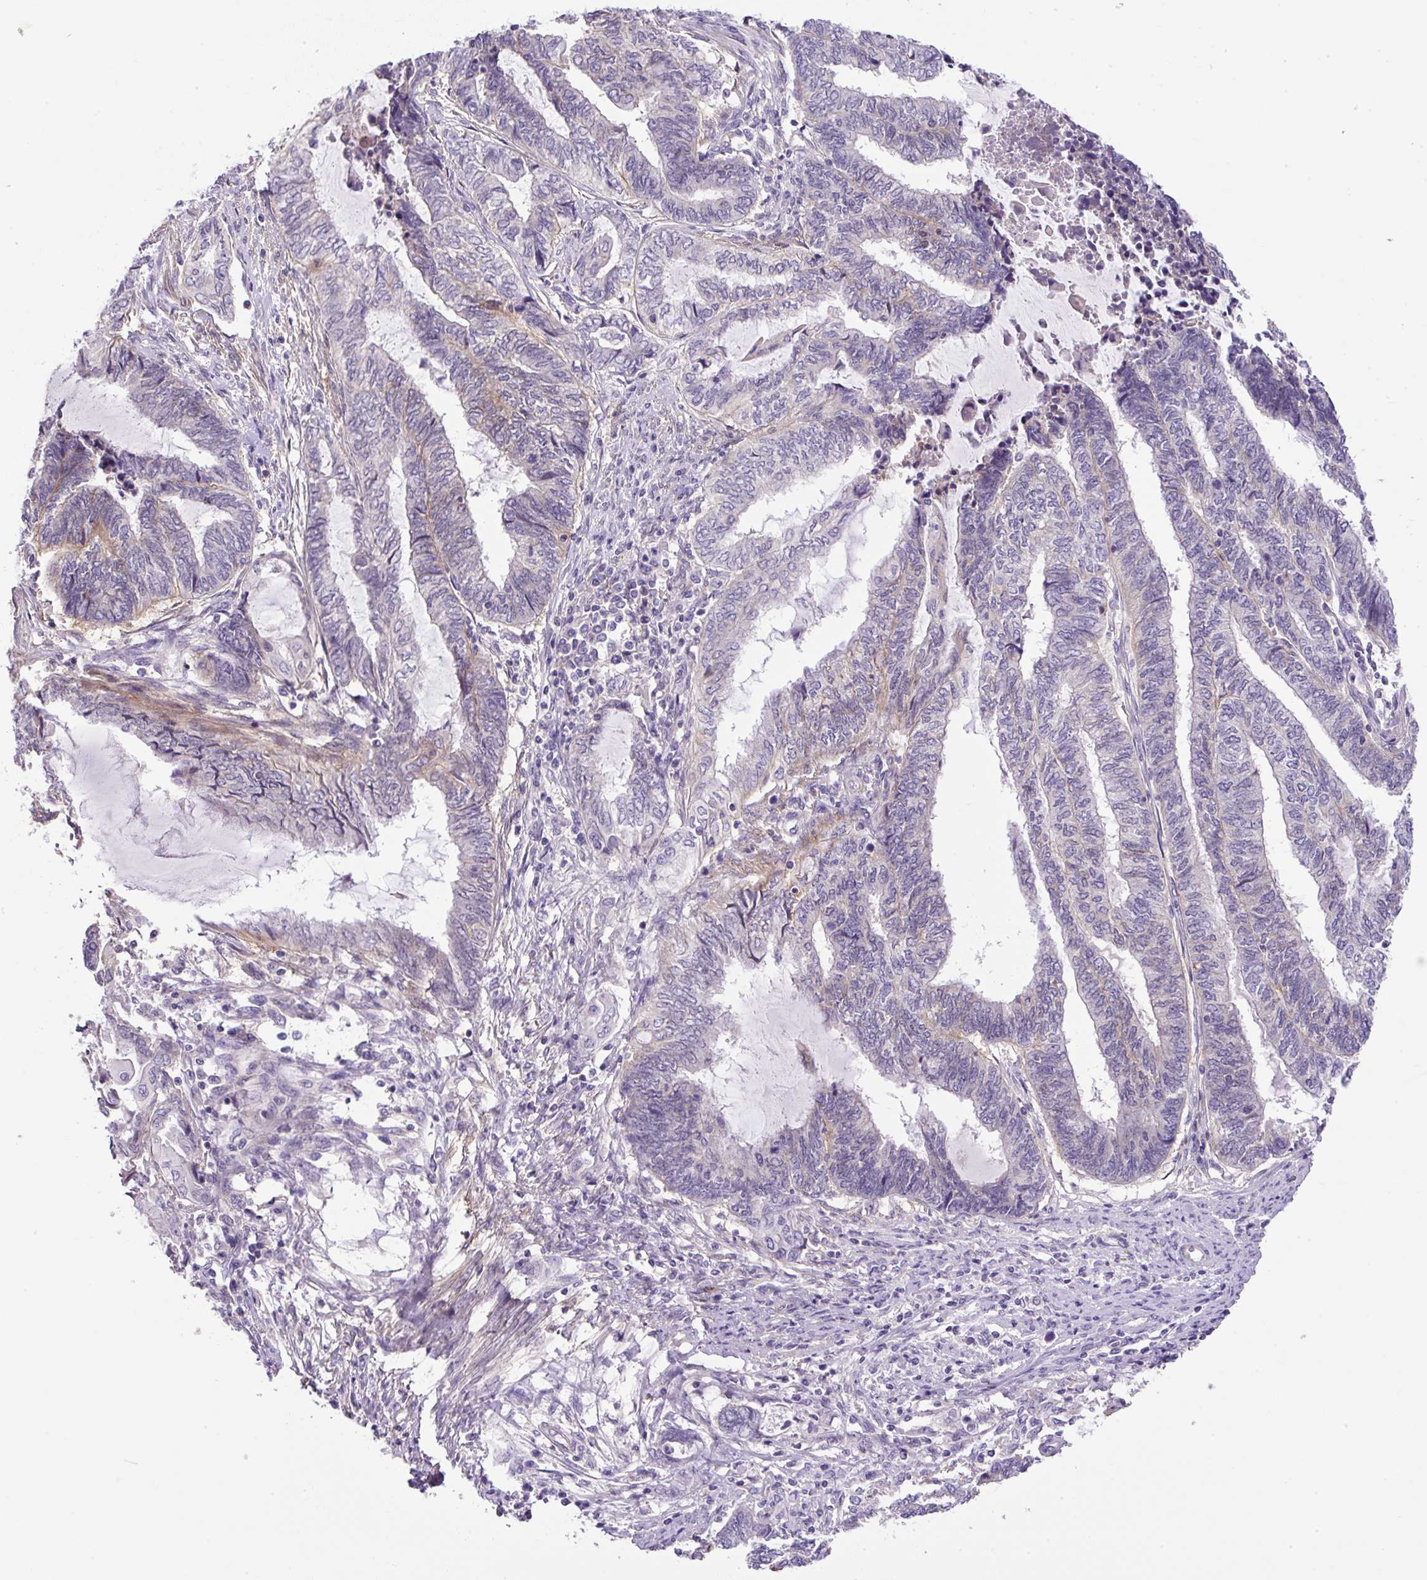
{"staining": {"intensity": "weak", "quantity": "<25%", "location": "cytoplasmic/membranous"}, "tissue": "endometrial cancer", "cell_type": "Tumor cells", "image_type": "cancer", "snomed": [{"axis": "morphology", "description": "Adenocarcinoma, NOS"}, {"axis": "topography", "description": "Uterus"}, {"axis": "topography", "description": "Endometrium"}], "caption": "DAB (3,3'-diaminobenzidine) immunohistochemical staining of human adenocarcinoma (endometrial) demonstrates no significant expression in tumor cells.", "gene": "NPTN", "patient": {"sex": "female", "age": 70}}